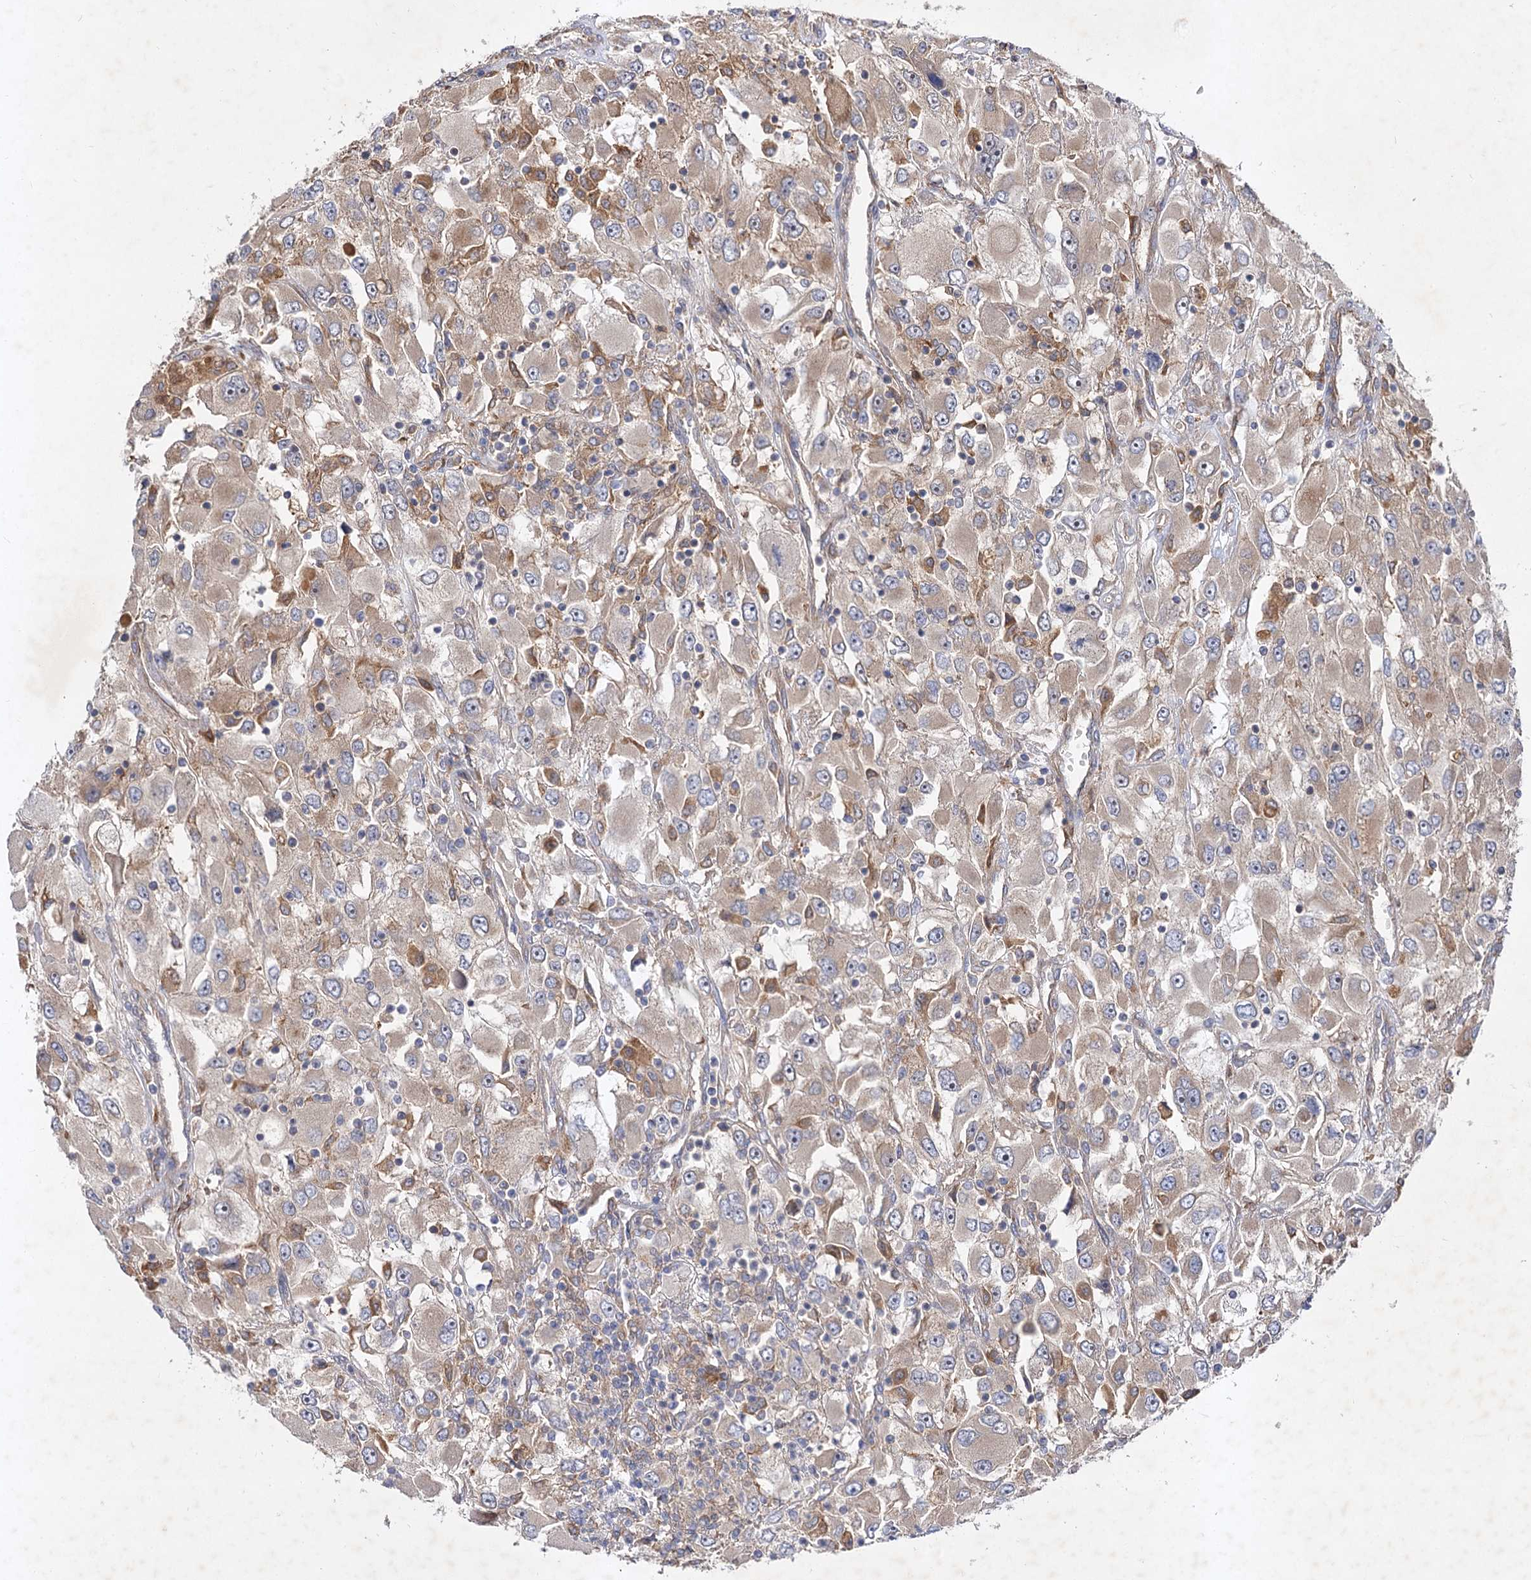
{"staining": {"intensity": "negative", "quantity": "none", "location": "none"}, "tissue": "renal cancer", "cell_type": "Tumor cells", "image_type": "cancer", "snomed": [{"axis": "morphology", "description": "Adenocarcinoma, NOS"}, {"axis": "topography", "description": "Kidney"}], "caption": "Immunohistochemistry image of human renal cancer stained for a protein (brown), which demonstrates no staining in tumor cells.", "gene": "PATL1", "patient": {"sex": "female", "age": 52}}